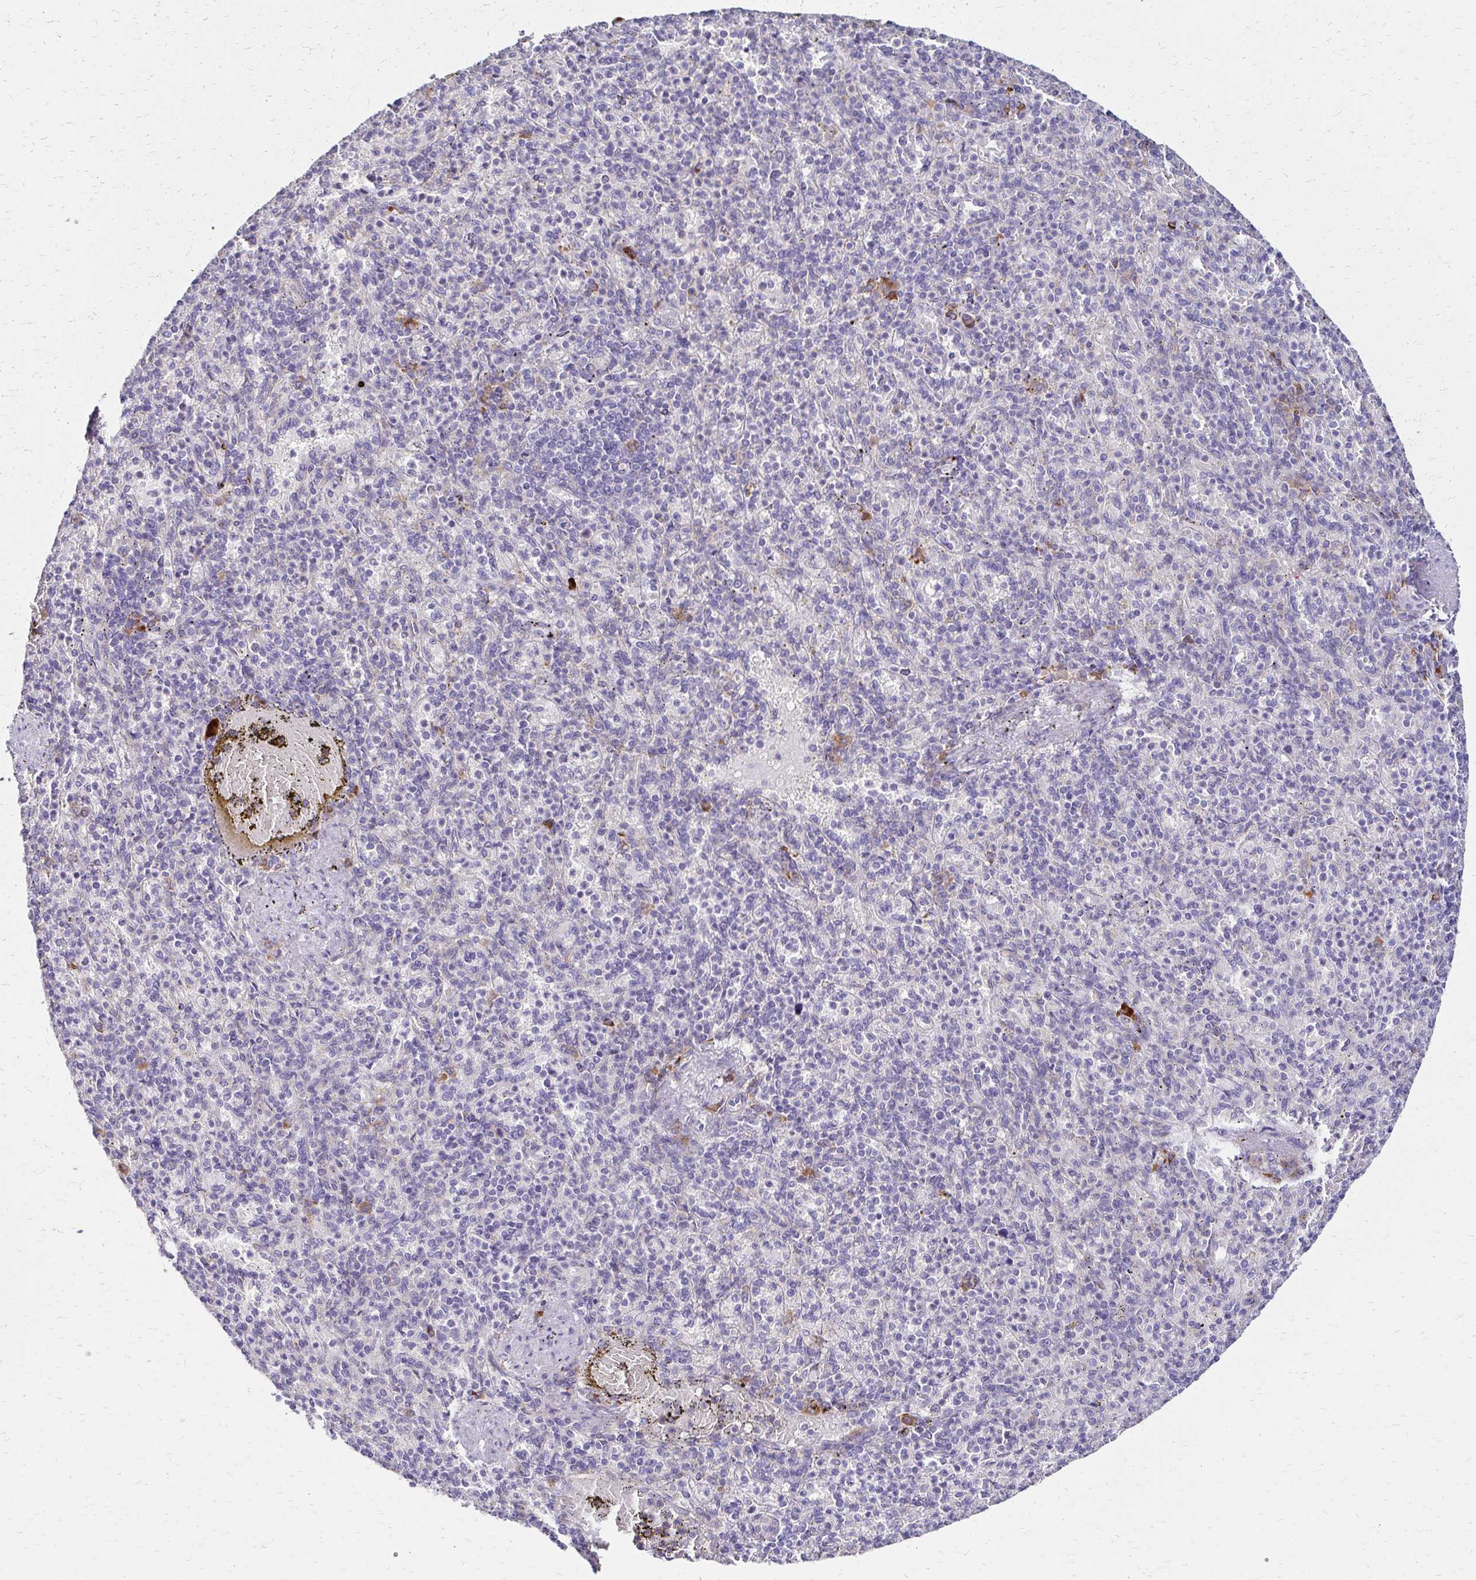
{"staining": {"intensity": "negative", "quantity": "none", "location": "none"}, "tissue": "spleen", "cell_type": "Cells in red pulp", "image_type": "normal", "snomed": [{"axis": "morphology", "description": "Normal tissue, NOS"}, {"axis": "topography", "description": "Spleen"}], "caption": "Immunohistochemistry micrograph of benign spleen: spleen stained with DAB exhibits no significant protein expression in cells in red pulp.", "gene": "PRIMA1", "patient": {"sex": "female", "age": 74}}